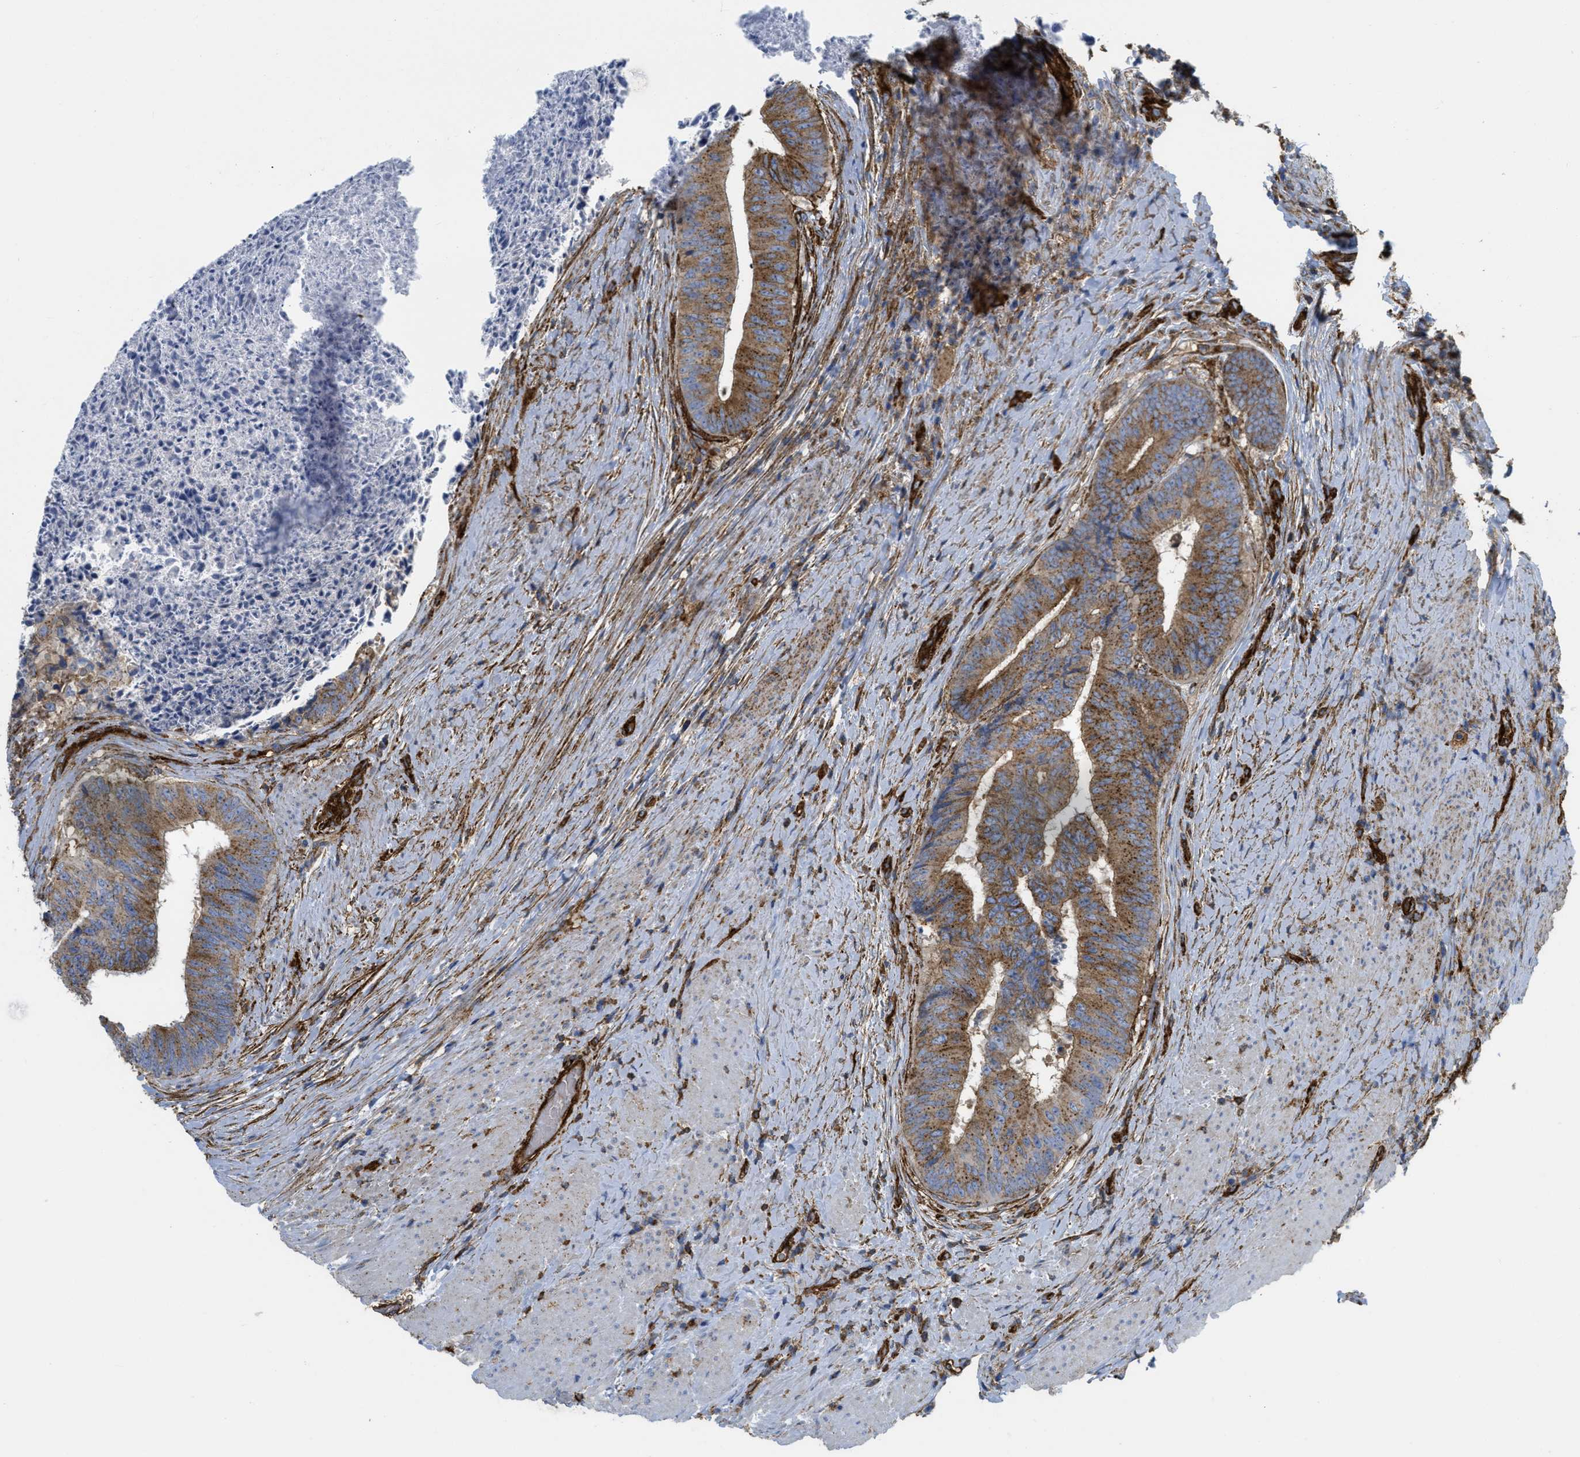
{"staining": {"intensity": "moderate", "quantity": ">75%", "location": "cytoplasmic/membranous"}, "tissue": "colorectal cancer", "cell_type": "Tumor cells", "image_type": "cancer", "snomed": [{"axis": "morphology", "description": "Adenocarcinoma, NOS"}, {"axis": "topography", "description": "Rectum"}], "caption": "Immunohistochemistry of colorectal adenocarcinoma reveals medium levels of moderate cytoplasmic/membranous expression in approximately >75% of tumor cells.", "gene": "HIP1", "patient": {"sex": "male", "age": 72}}